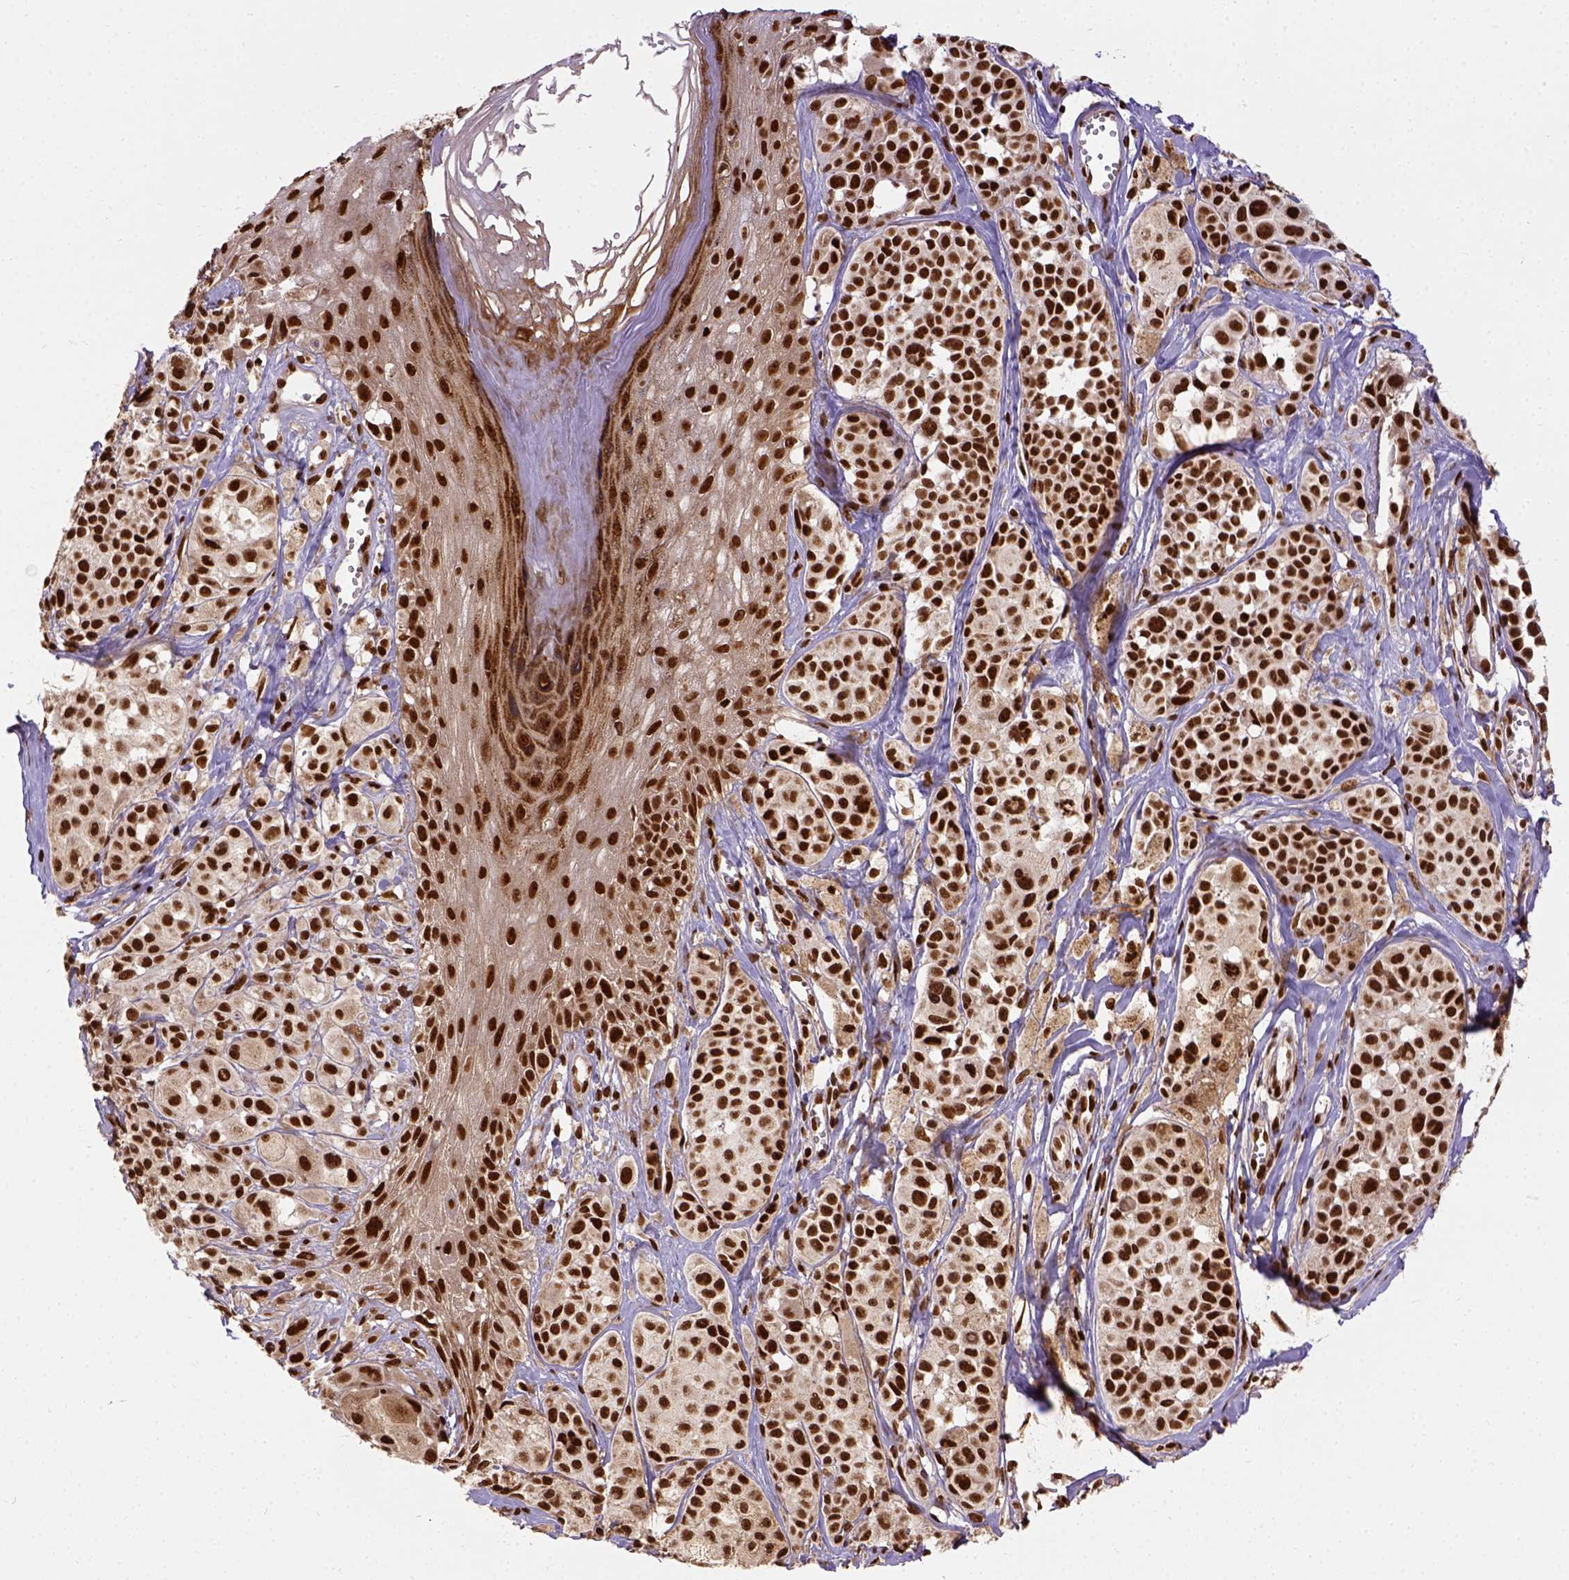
{"staining": {"intensity": "strong", "quantity": ">75%", "location": "nuclear"}, "tissue": "melanoma", "cell_type": "Tumor cells", "image_type": "cancer", "snomed": [{"axis": "morphology", "description": "Malignant melanoma, NOS"}, {"axis": "topography", "description": "Skin"}], "caption": "Melanoma stained with a brown dye displays strong nuclear positive expression in about >75% of tumor cells.", "gene": "NACC1", "patient": {"sex": "male", "age": 77}}